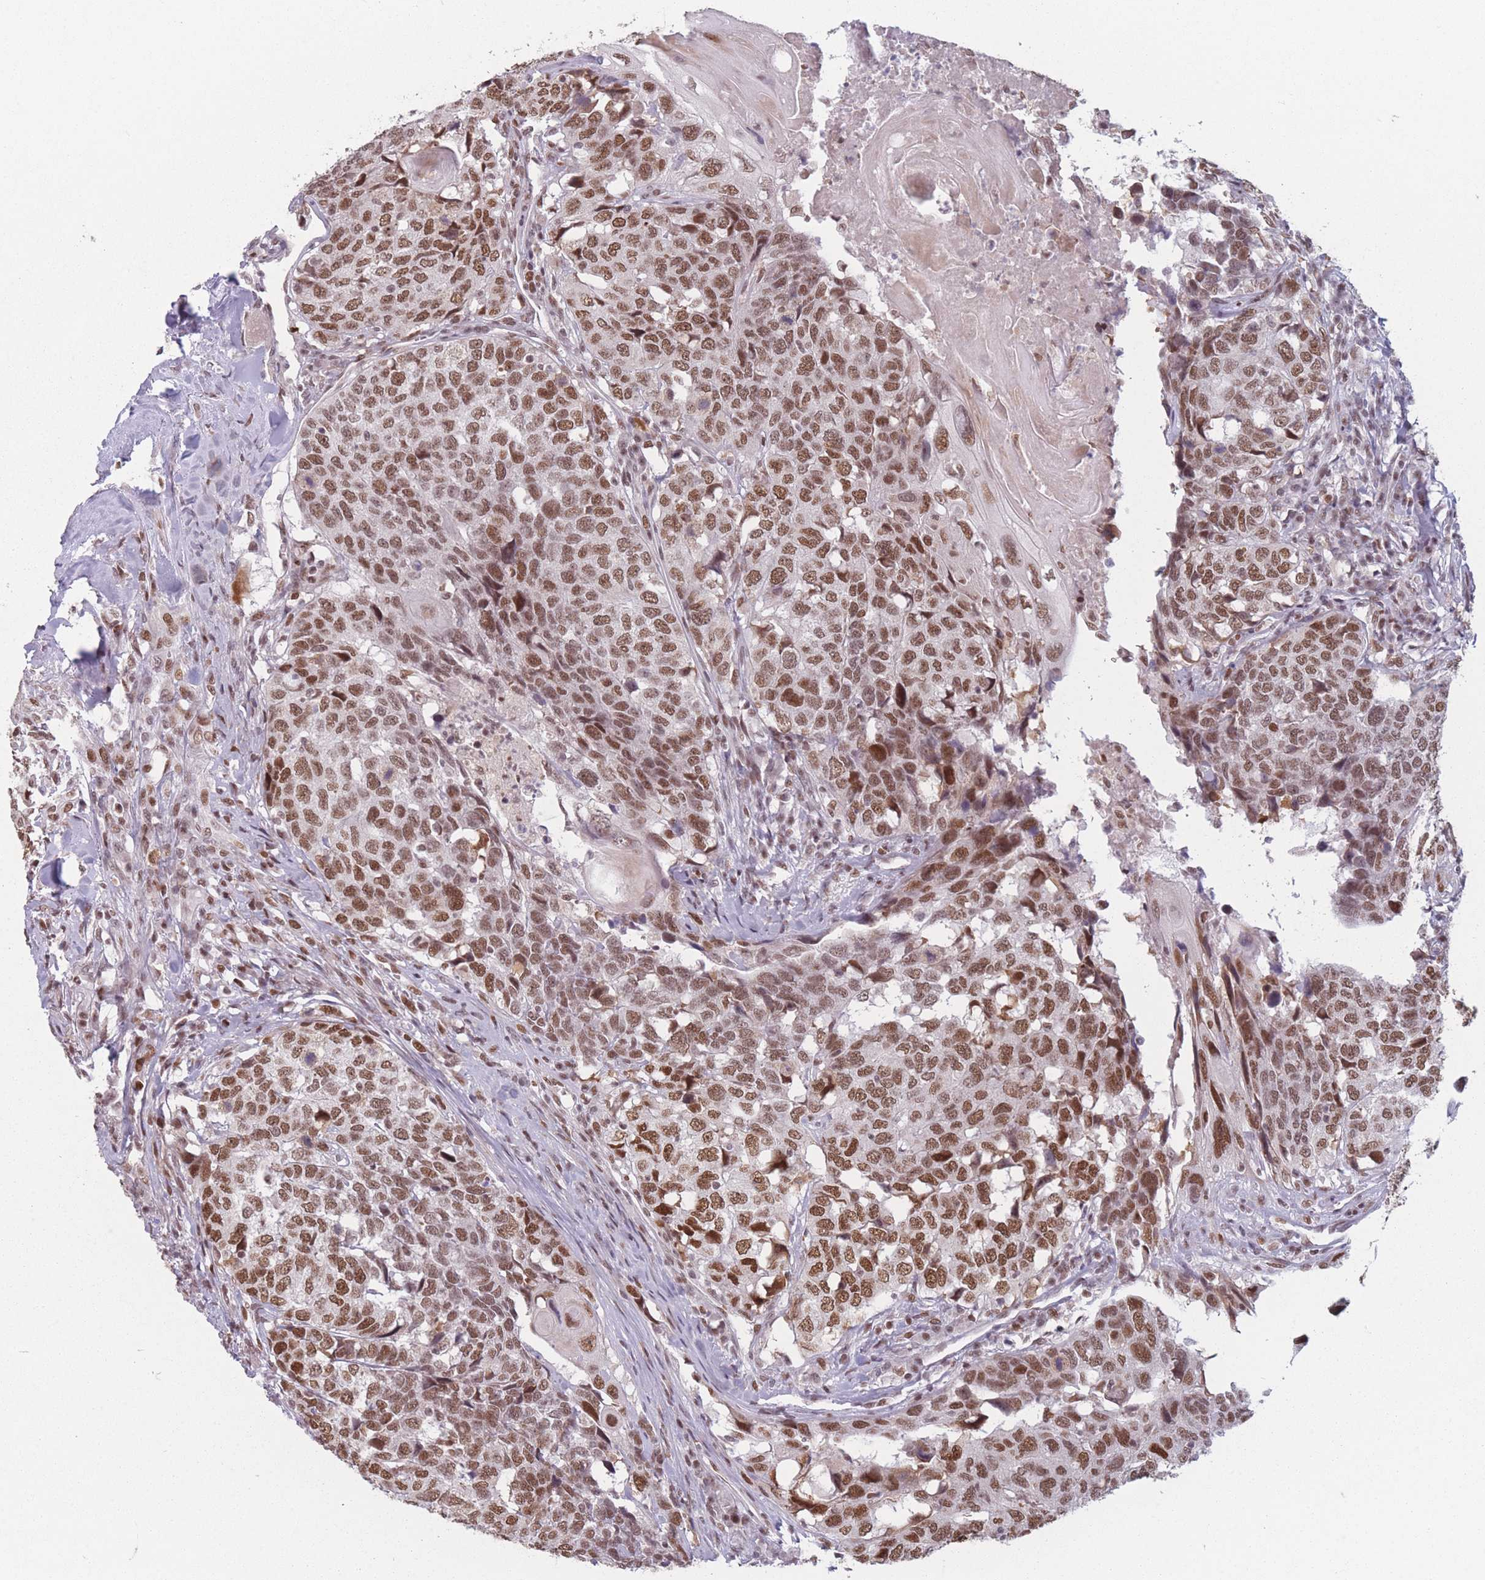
{"staining": {"intensity": "moderate", "quantity": ">75%", "location": "nuclear"}, "tissue": "head and neck cancer", "cell_type": "Tumor cells", "image_type": "cancer", "snomed": [{"axis": "morphology", "description": "Squamous cell carcinoma, NOS"}, {"axis": "topography", "description": "Head-Neck"}], "caption": "Brown immunohistochemical staining in head and neck cancer shows moderate nuclear staining in approximately >75% of tumor cells.", "gene": "SUPT6H", "patient": {"sex": "male", "age": 66}}